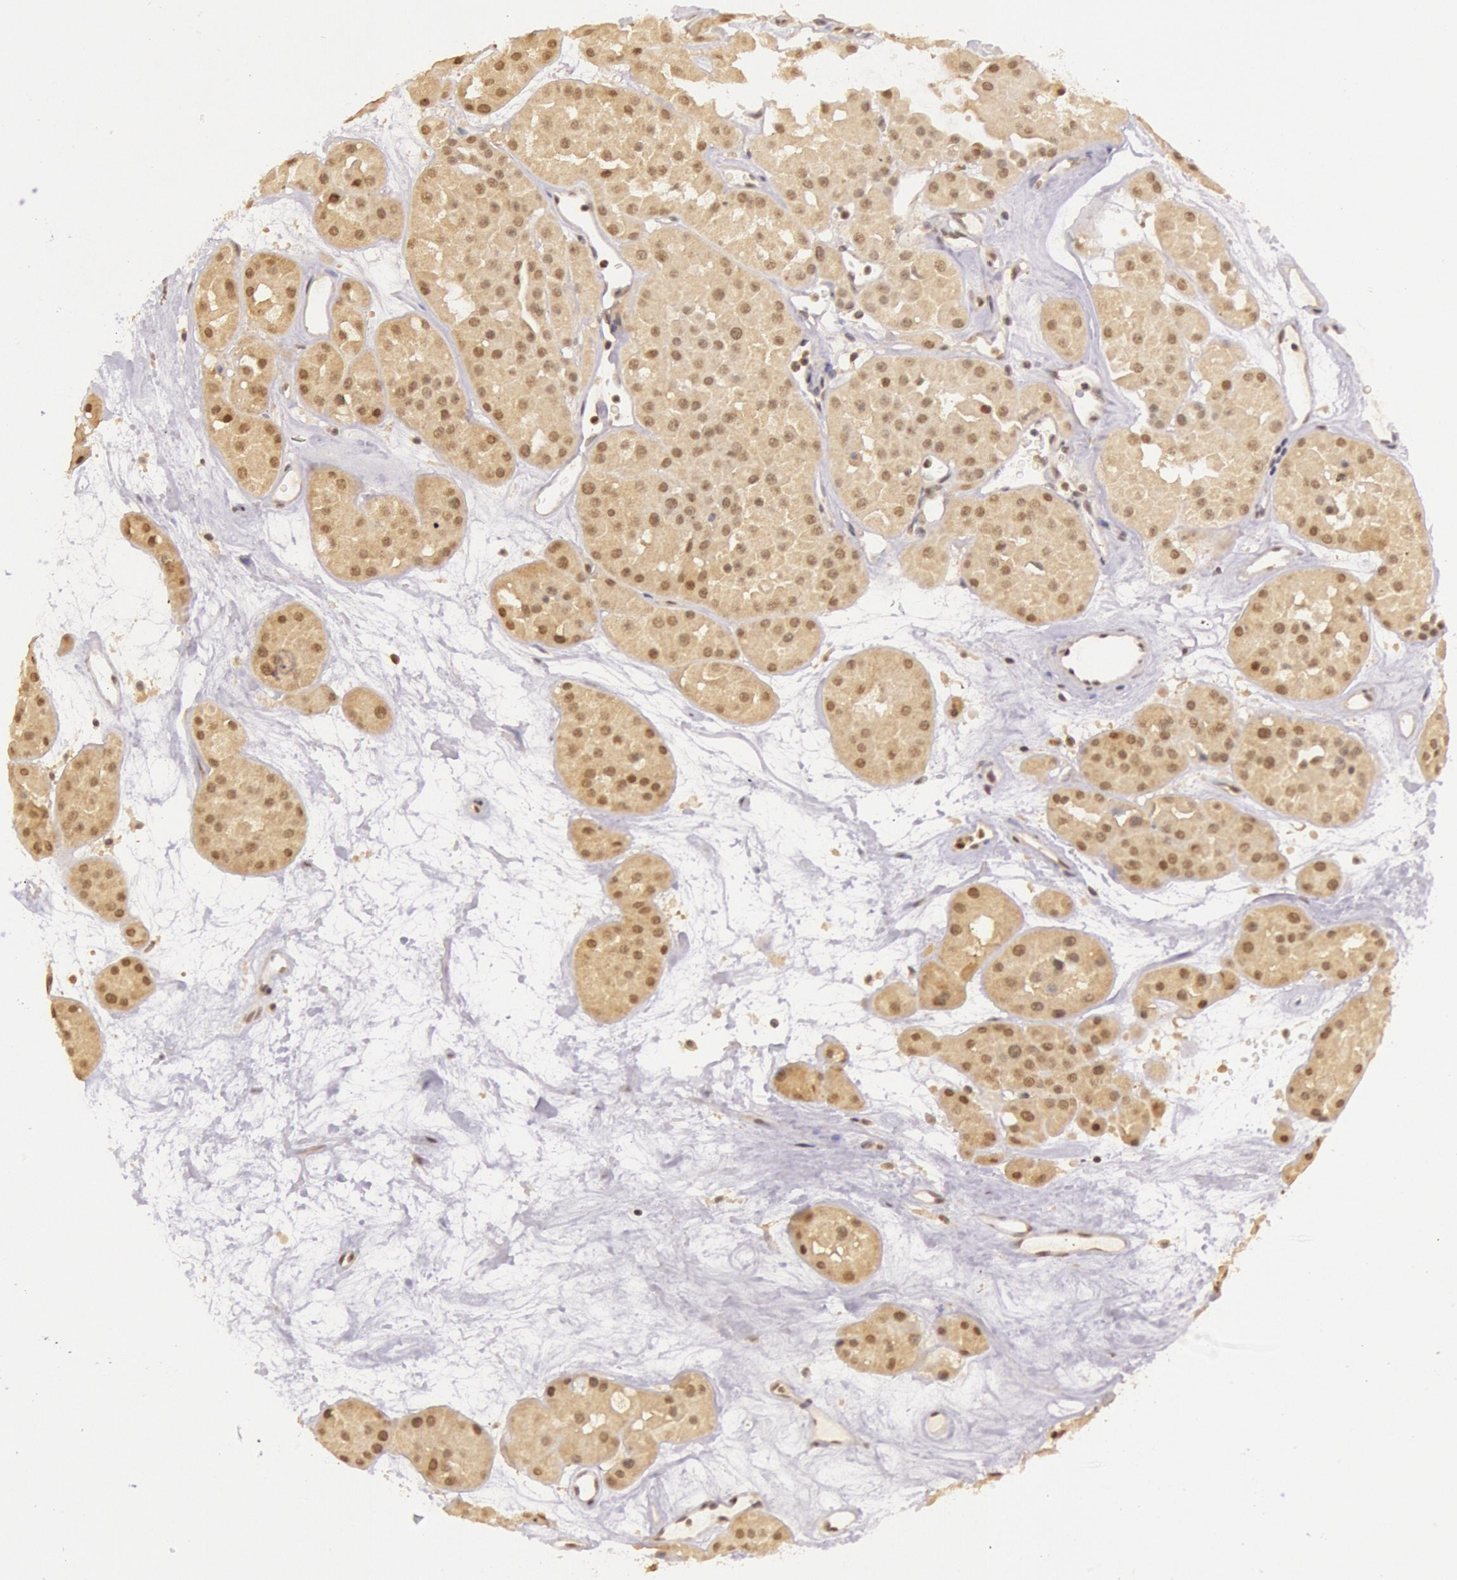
{"staining": {"intensity": "moderate", "quantity": ">75%", "location": "cytoplasmic/membranous"}, "tissue": "renal cancer", "cell_type": "Tumor cells", "image_type": "cancer", "snomed": [{"axis": "morphology", "description": "Adenocarcinoma, uncertain malignant potential"}, {"axis": "topography", "description": "Kidney"}], "caption": "Human adenocarcinoma,  uncertain malignant potential (renal) stained with a brown dye shows moderate cytoplasmic/membranous positive positivity in approximately >75% of tumor cells.", "gene": "RTL10", "patient": {"sex": "male", "age": 63}}